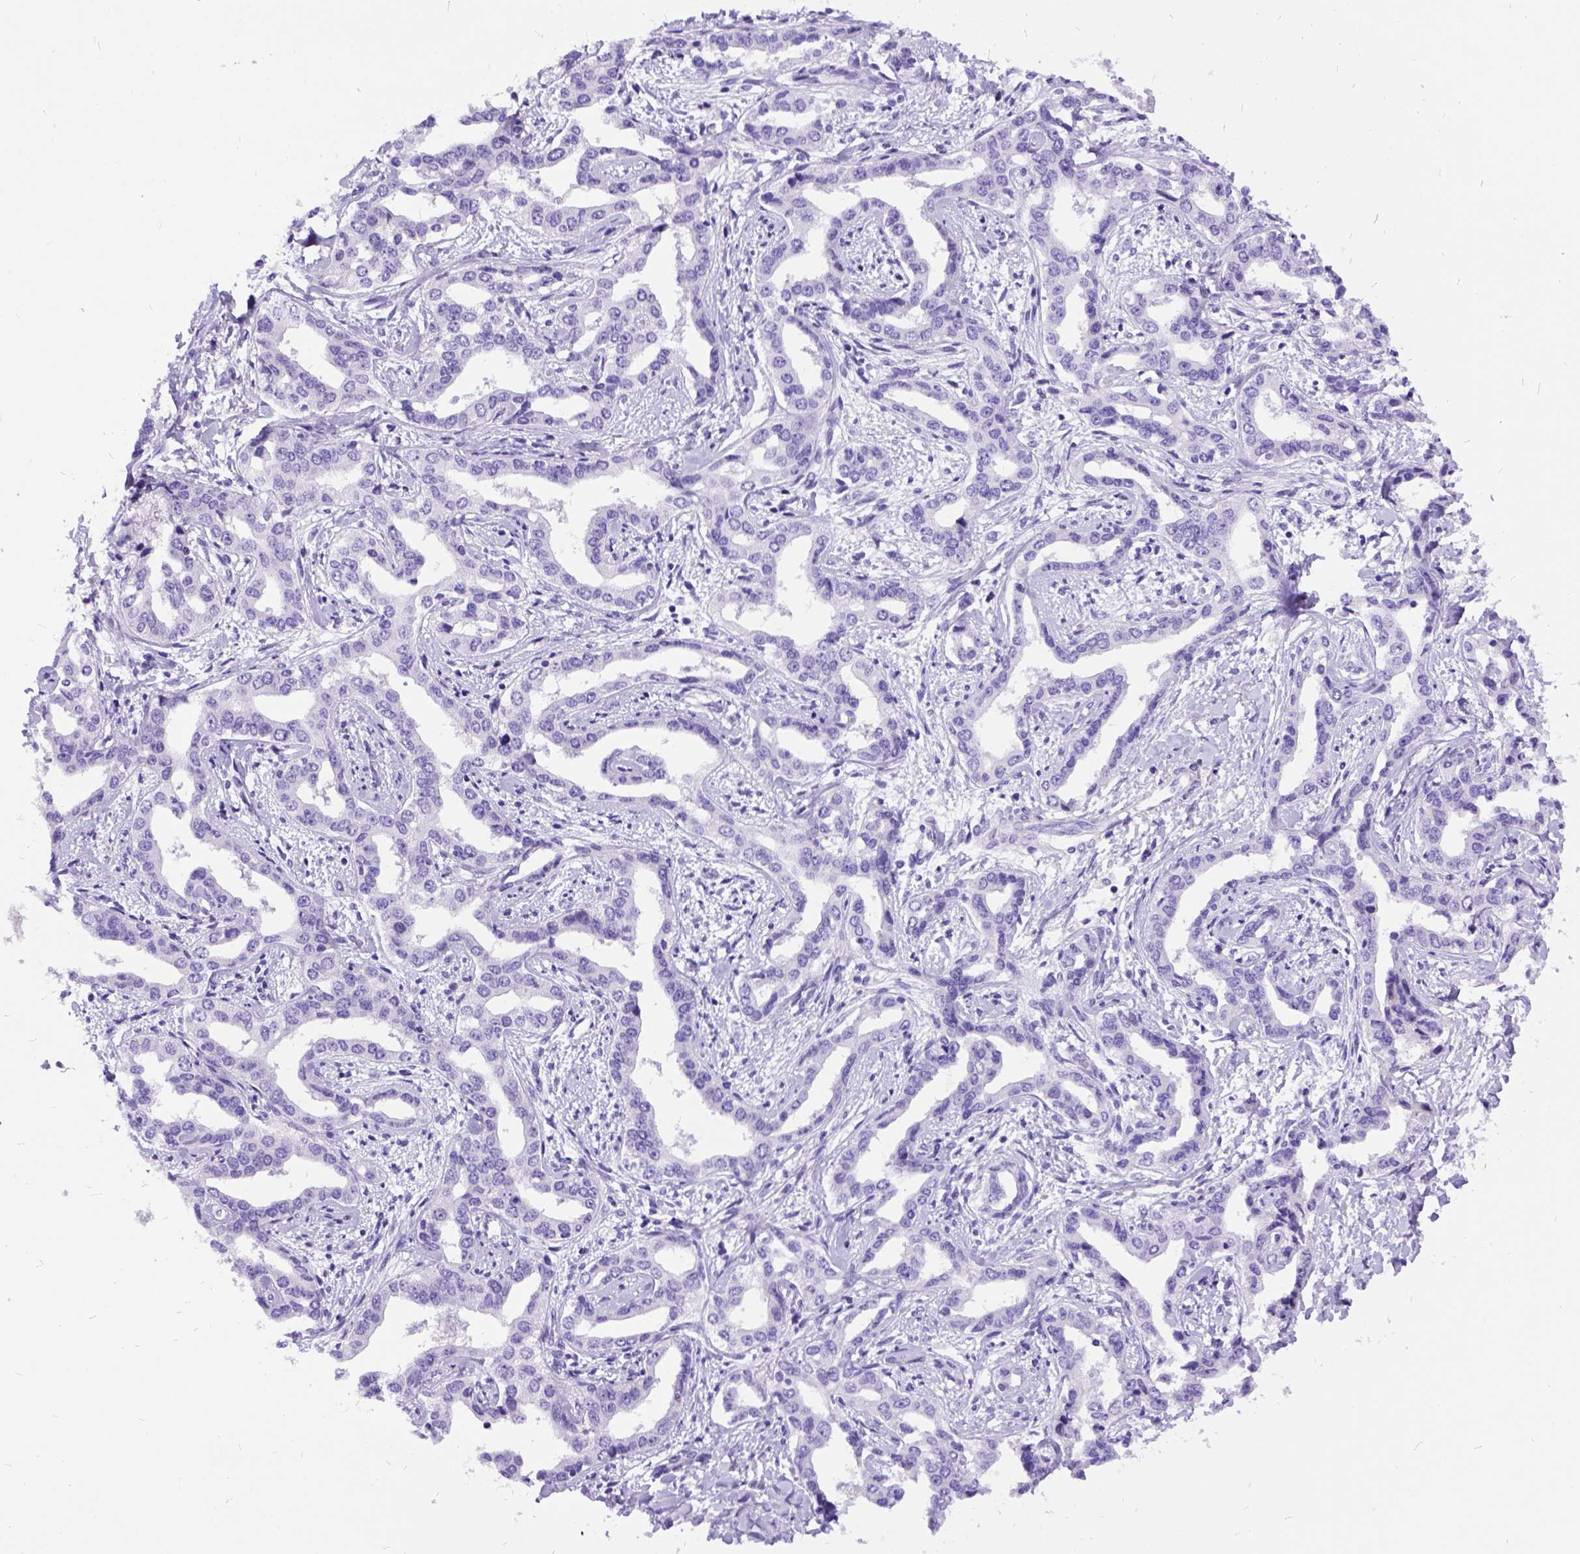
{"staining": {"intensity": "negative", "quantity": "none", "location": "none"}, "tissue": "liver cancer", "cell_type": "Tumor cells", "image_type": "cancer", "snomed": [{"axis": "morphology", "description": "Cholangiocarcinoma"}, {"axis": "topography", "description": "Liver"}], "caption": "A high-resolution image shows immunohistochemistry staining of cholangiocarcinoma (liver), which demonstrates no significant expression in tumor cells.", "gene": "PRG2", "patient": {"sex": "male", "age": 59}}